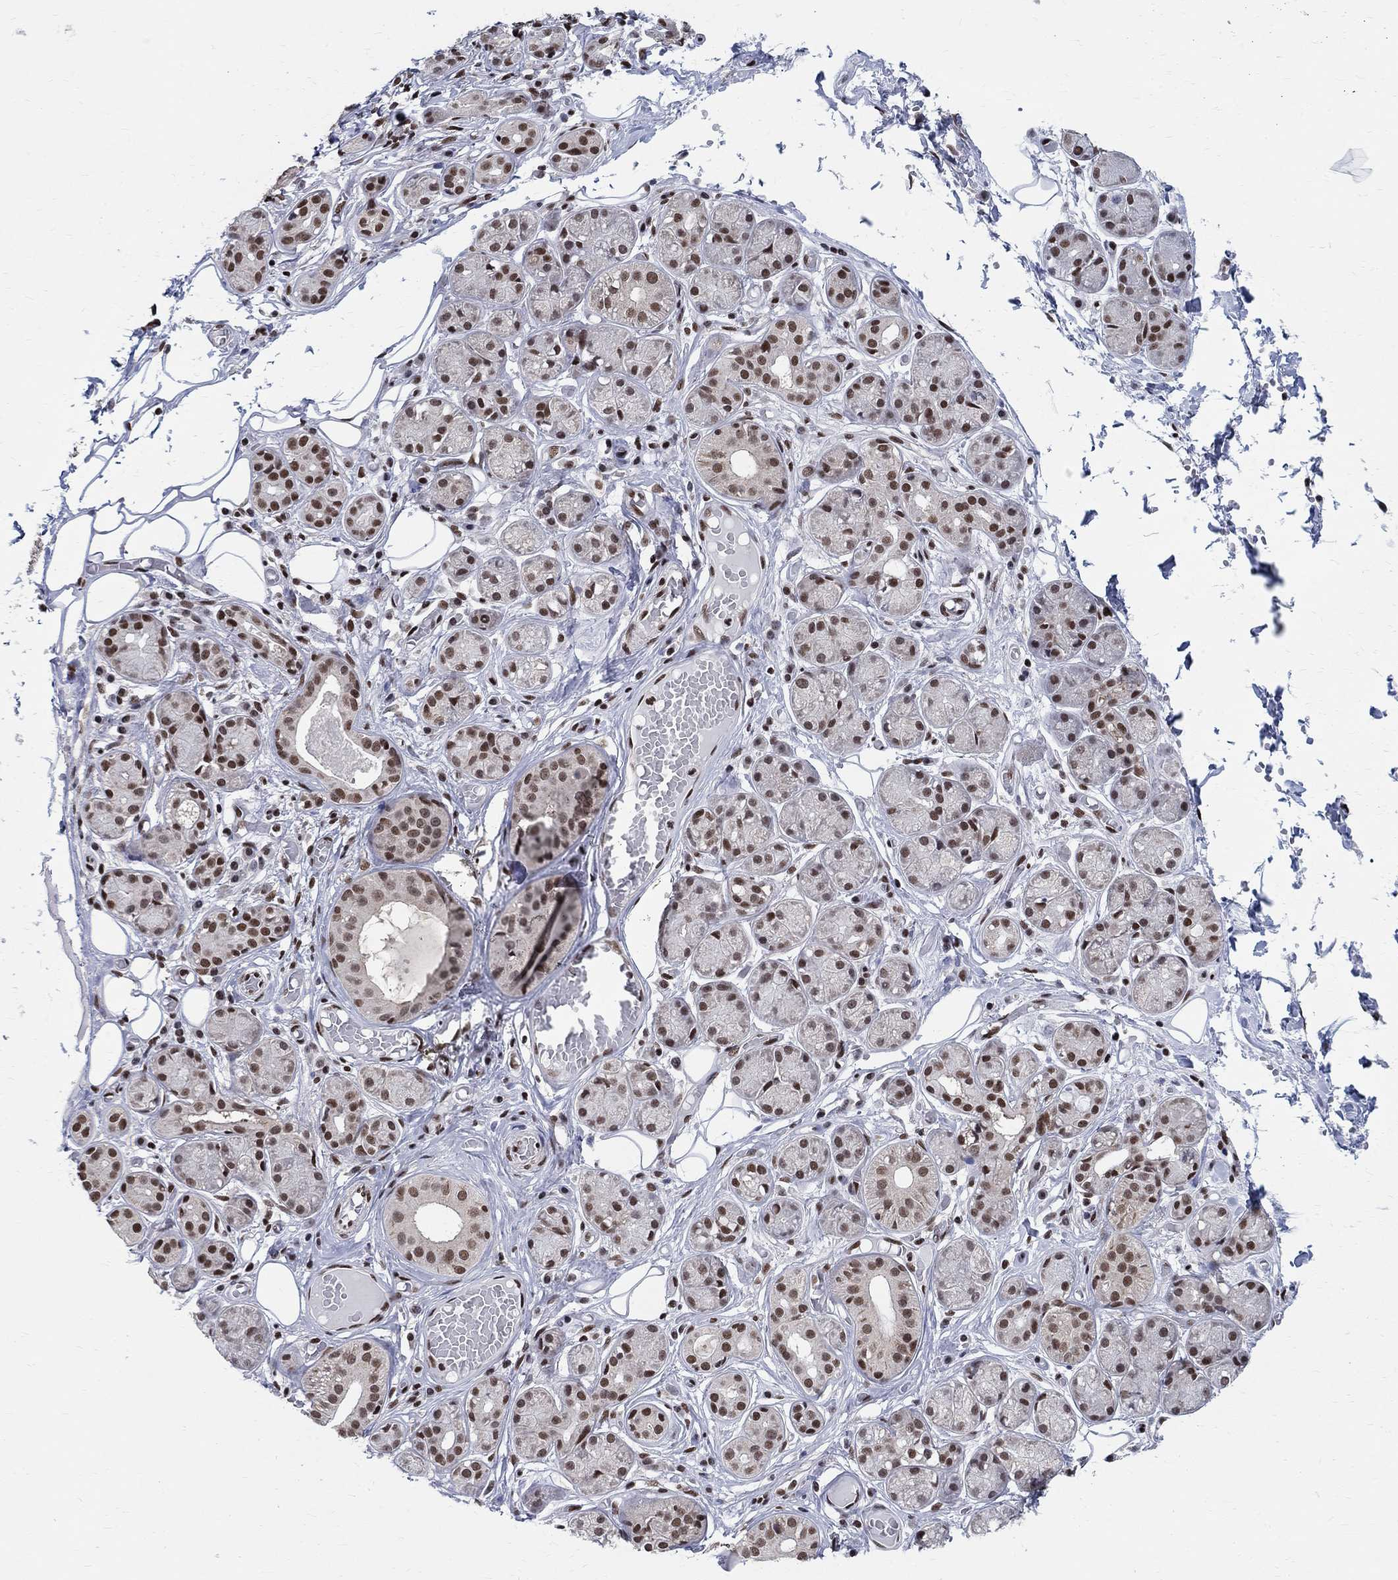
{"staining": {"intensity": "strong", "quantity": "25%-75%", "location": "nuclear"}, "tissue": "salivary gland", "cell_type": "Glandular cells", "image_type": "normal", "snomed": [{"axis": "morphology", "description": "Normal tissue, NOS"}, {"axis": "topography", "description": "Salivary gland"}, {"axis": "topography", "description": "Peripheral nerve tissue"}], "caption": "Protein staining of normal salivary gland shows strong nuclear expression in approximately 25%-75% of glandular cells.", "gene": "FBXO16", "patient": {"sex": "male", "age": 71}}